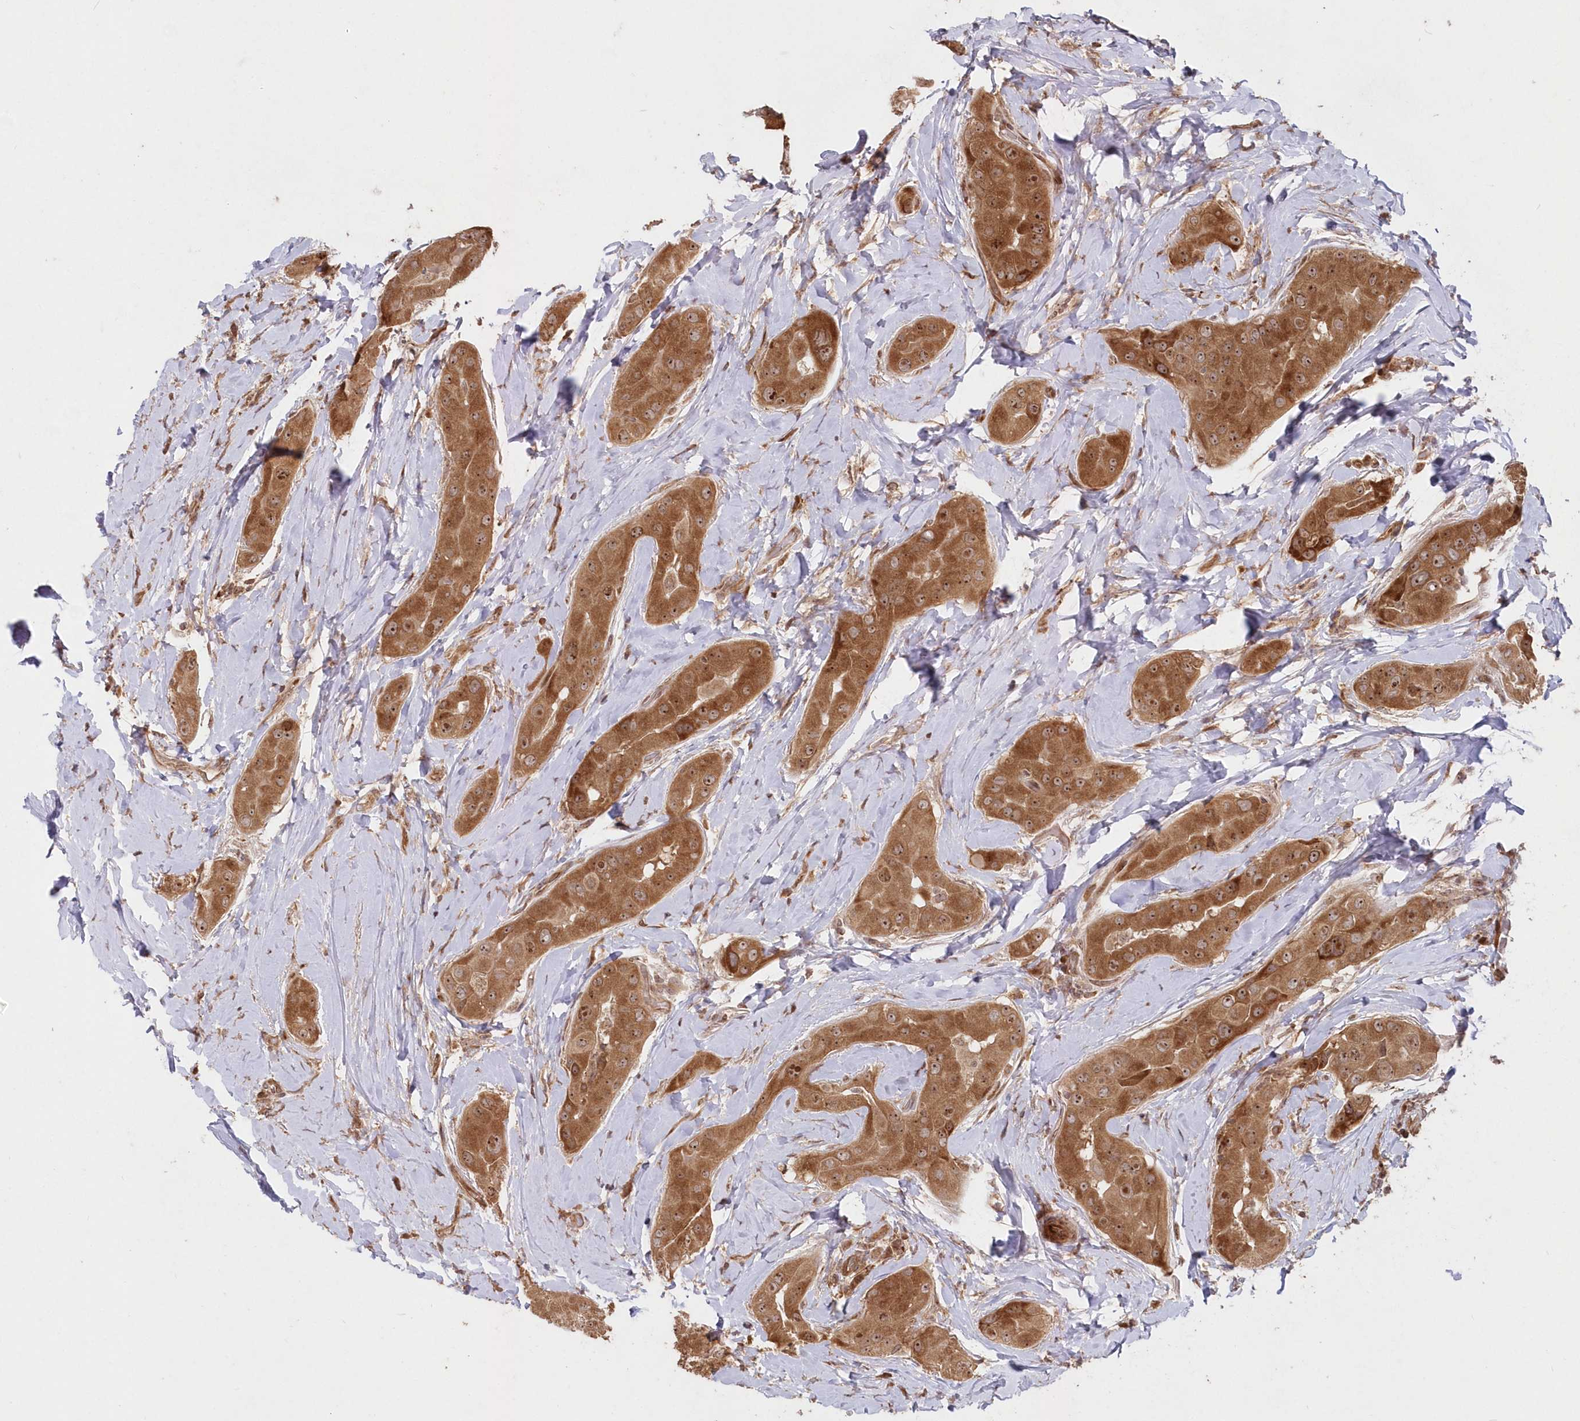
{"staining": {"intensity": "moderate", "quantity": ">75%", "location": "cytoplasmic/membranous,nuclear"}, "tissue": "thyroid cancer", "cell_type": "Tumor cells", "image_type": "cancer", "snomed": [{"axis": "morphology", "description": "Papillary adenocarcinoma, NOS"}, {"axis": "topography", "description": "Thyroid gland"}], "caption": "This is a micrograph of immunohistochemistry (IHC) staining of thyroid papillary adenocarcinoma, which shows moderate expression in the cytoplasmic/membranous and nuclear of tumor cells.", "gene": "SERINC1", "patient": {"sex": "male", "age": 33}}